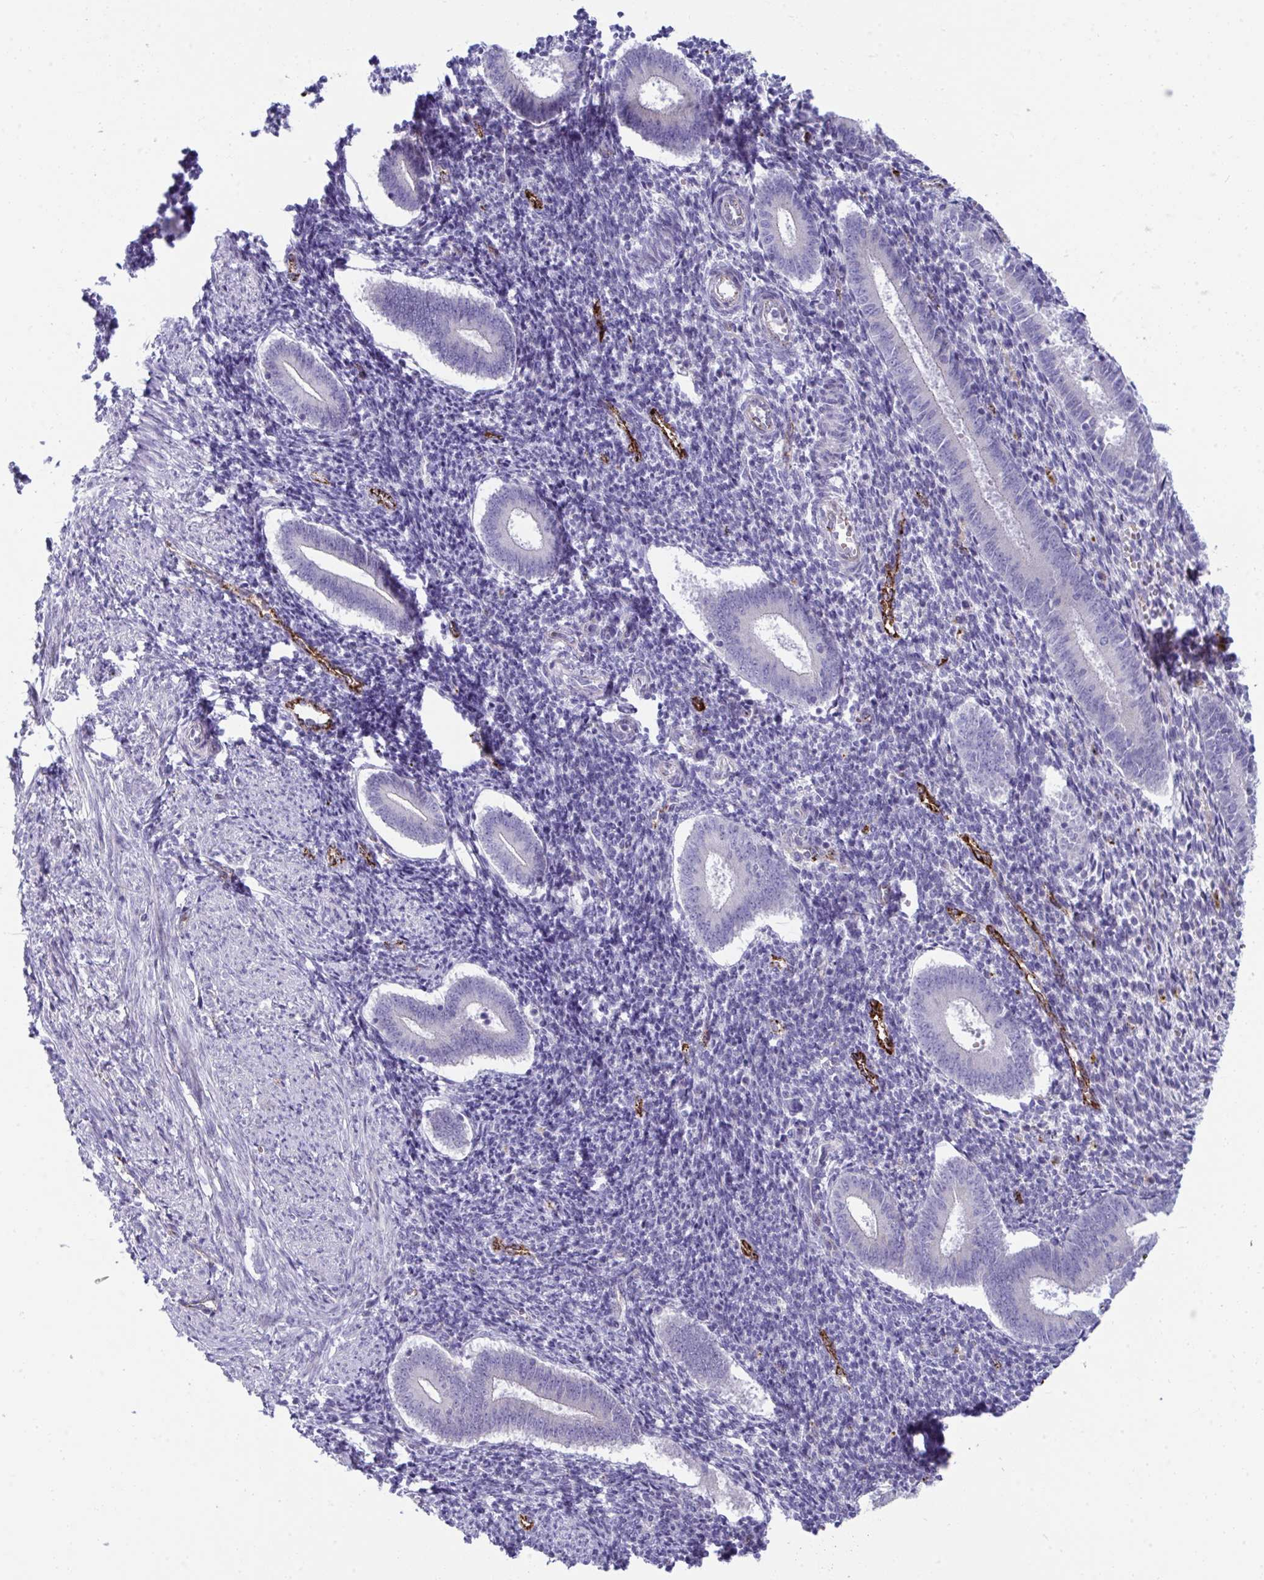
{"staining": {"intensity": "negative", "quantity": "none", "location": "none"}, "tissue": "endometrium", "cell_type": "Cells in endometrial stroma", "image_type": "normal", "snomed": [{"axis": "morphology", "description": "Normal tissue, NOS"}, {"axis": "topography", "description": "Endometrium"}], "caption": "Cells in endometrial stroma show no significant staining in unremarkable endometrium.", "gene": "TOR1AIP2", "patient": {"sex": "female", "age": 25}}